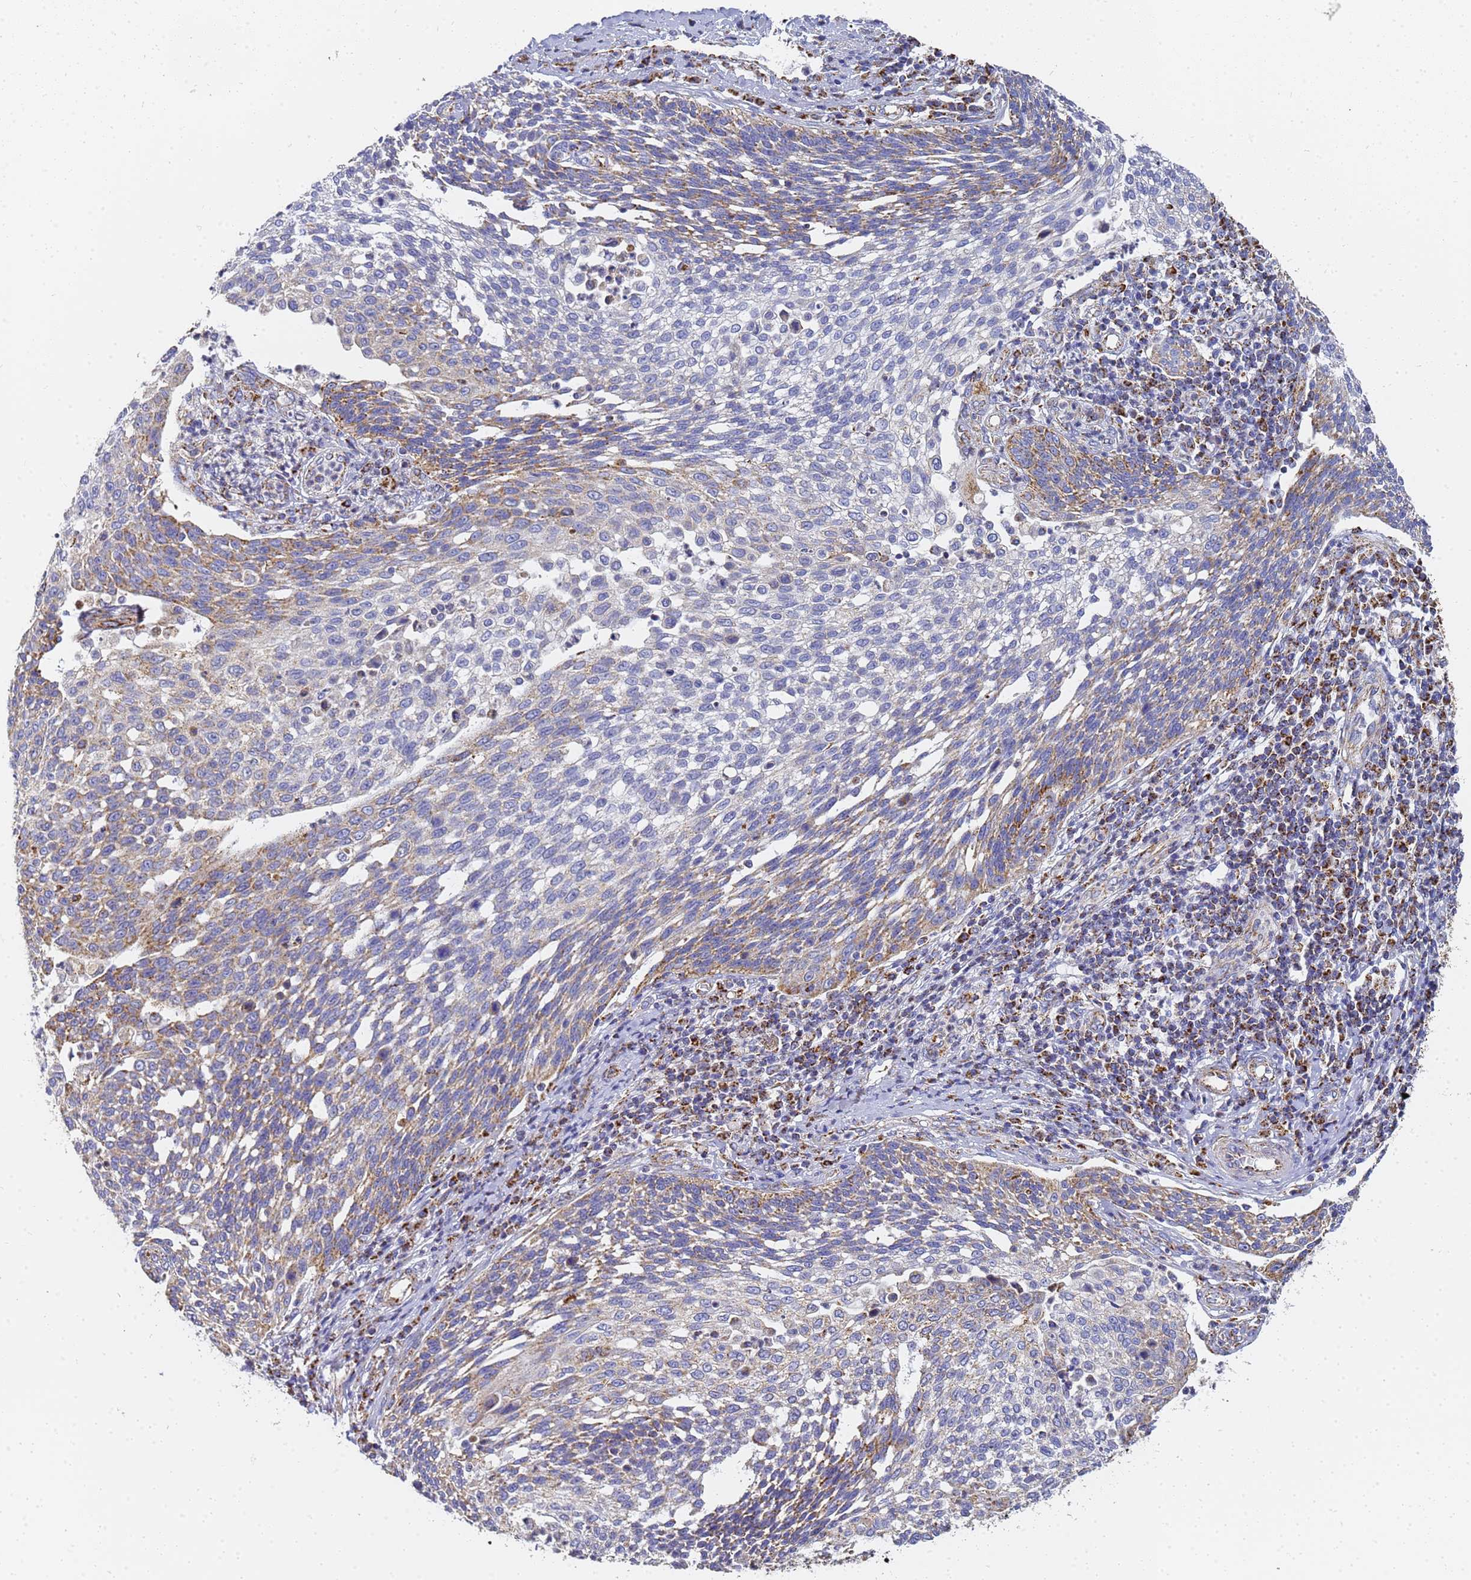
{"staining": {"intensity": "weak", "quantity": "<25%", "location": "cytoplasmic/membranous"}, "tissue": "cervical cancer", "cell_type": "Tumor cells", "image_type": "cancer", "snomed": [{"axis": "morphology", "description": "Squamous cell carcinoma, NOS"}, {"axis": "topography", "description": "Cervix"}], "caption": "The micrograph displays no significant expression in tumor cells of cervical cancer.", "gene": "CNIH4", "patient": {"sex": "female", "age": 34}}